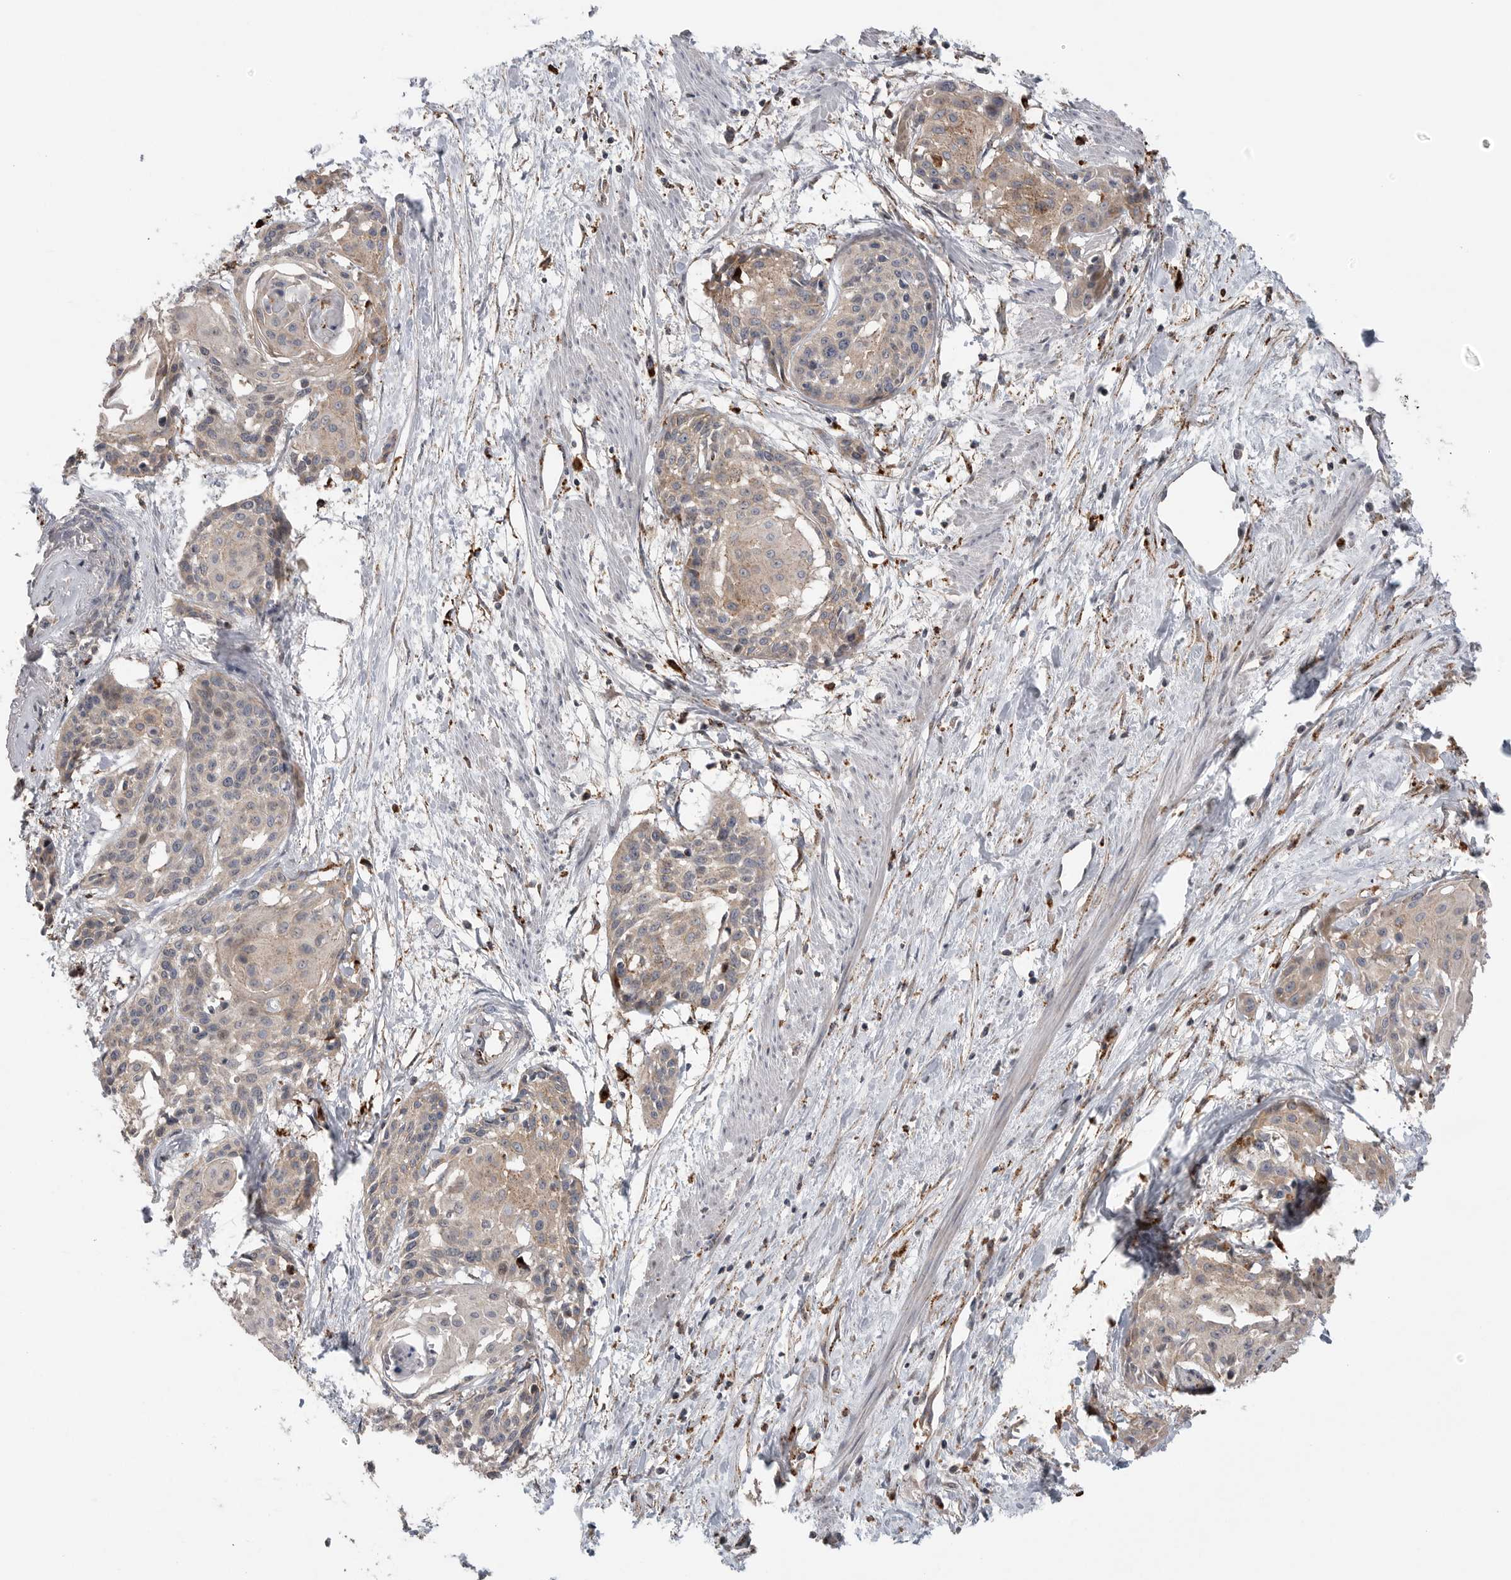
{"staining": {"intensity": "weak", "quantity": "25%-75%", "location": "cytoplasmic/membranous"}, "tissue": "cervical cancer", "cell_type": "Tumor cells", "image_type": "cancer", "snomed": [{"axis": "morphology", "description": "Squamous cell carcinoma, NOS"}, {"axis": "topography", "description": "Cervix"}], "caption": "This image exhibits immunohistochemistry staining of cervical squamous cell carcinoma, with low weak cytoplasmic/membranous expression in about 25%-75% of tumor cells.", "gene": "GALNS", "patient": {"sex": "female", "age": 57}}